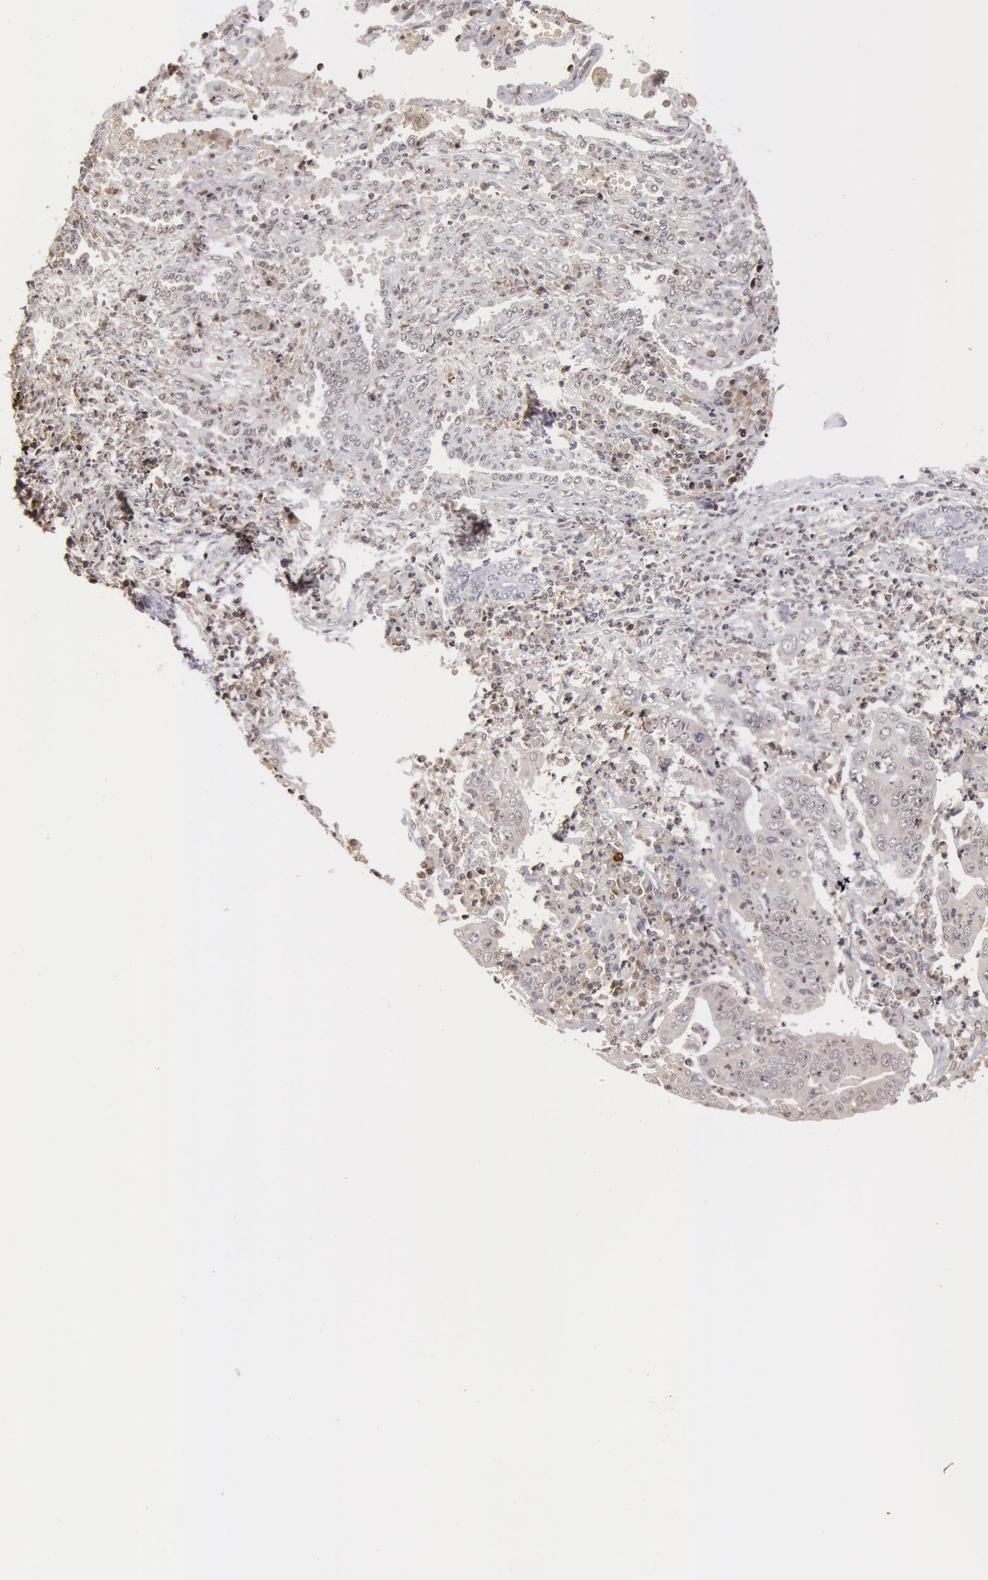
{"staining": {"intensity": "negative", "quantity": "none", "location": "none"}, "tissue": "lung cancer", "cell_type": "Tumor cells", "image_type": "cancer", "snomed": [{"axis": "morphology", "description": "Adenocarcinoma, NOS"}, {"axis": "topography", "description": "Lung"}], "caption": "DAB (3,3'-diaminobenzidine) immunohistochemical staining of human lung cancer (adenocarcinoma) displays no significant positivity in tumor cells.", "gene": "ZNF350", "patient": {"sex": "male", "age": 48}}